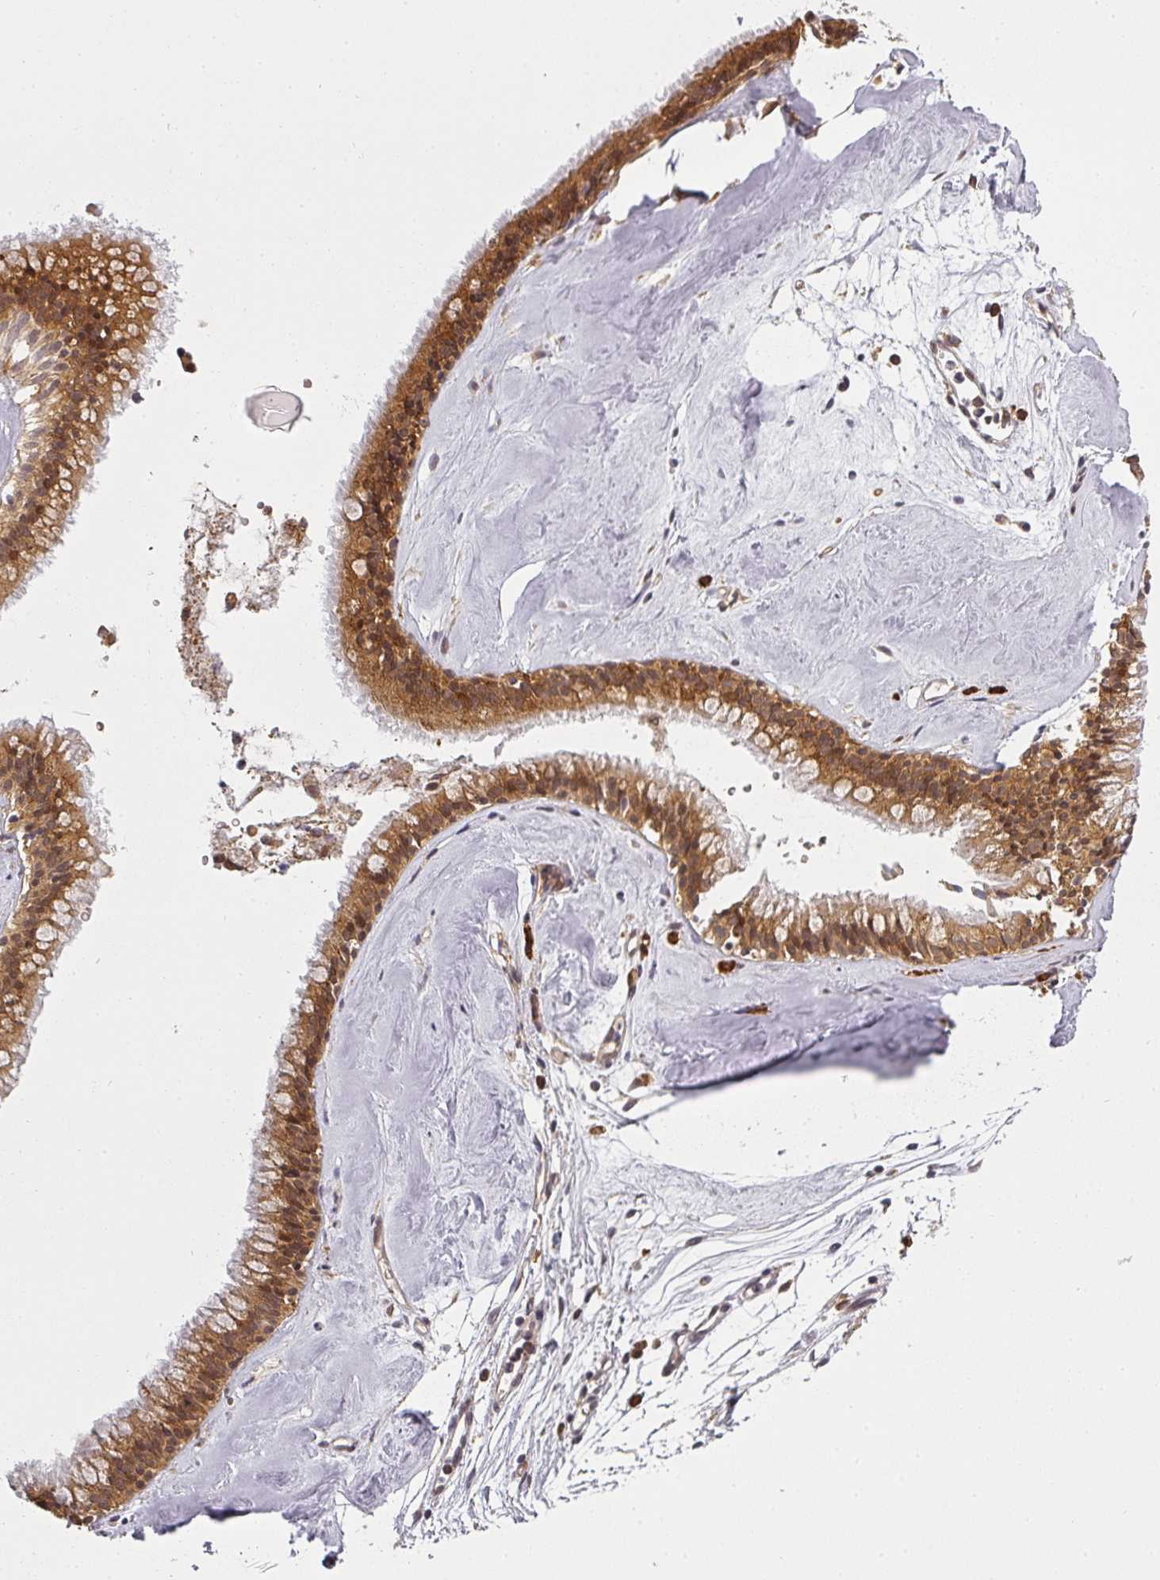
{"staining": {"intensity": "strong", "quantity": ">75%", "location": "cytoplasmic/membranous"}, "tissue": "nasopharynx", "cell_type": "Respiratory epithelial cells", "image_type": "normal", "snomed": [{"axis": "morphology", "description": "Normal tissue, NOS"}, {"axis": "topography", "description": "Nasopharynx"}], "caption": "This histopathology image exhibits immunohistochemistry (IHC) staining of normal nasopharynx, with high strong cytoplasmic/membranous positivity in approximately >75% of respiratory epithelial cells.", "gene": "PPP6R3", "patient": {"sex": "male", "age": 65}}